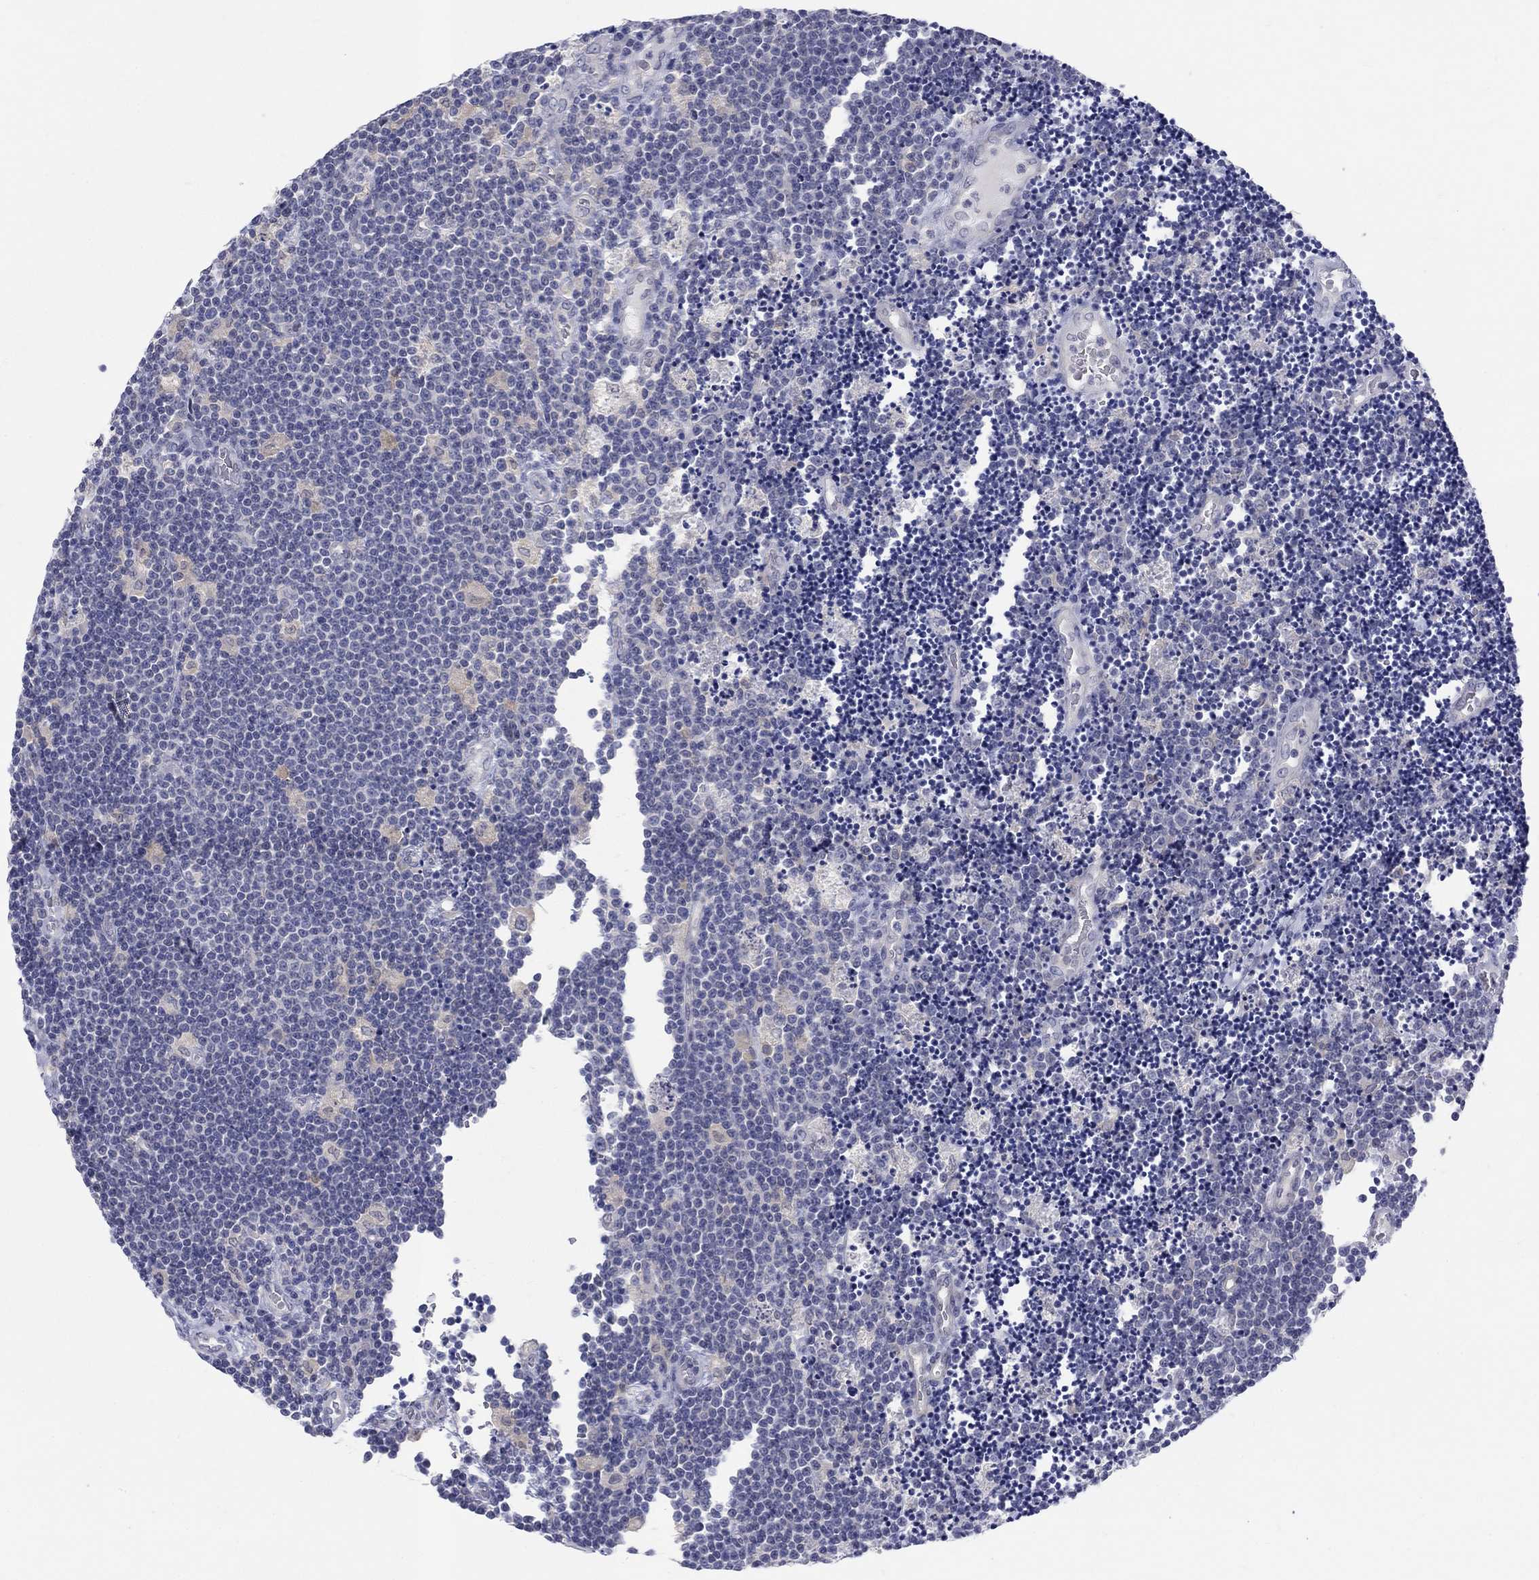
{"staining": {"intensity": "negative", "quantity": "none", "location": "none"}, "tissue": "lymphoma", "cell_type": "Tumor cells", "image_type": "cancer", "snomed": [{"axis": "morphology", "description": "Malignant lymphoma, non-Hodgkin's type, Low grade"}, {"axis": "topography", "description": "Brain"}], "caption": "The histopathology image exhibits no staining of tumor cells in malignant lymphoma, non-Hodgkin's type (low-grade).", "gene": "EGFLAM", "patient": {"sex": "female", "age": 66}}